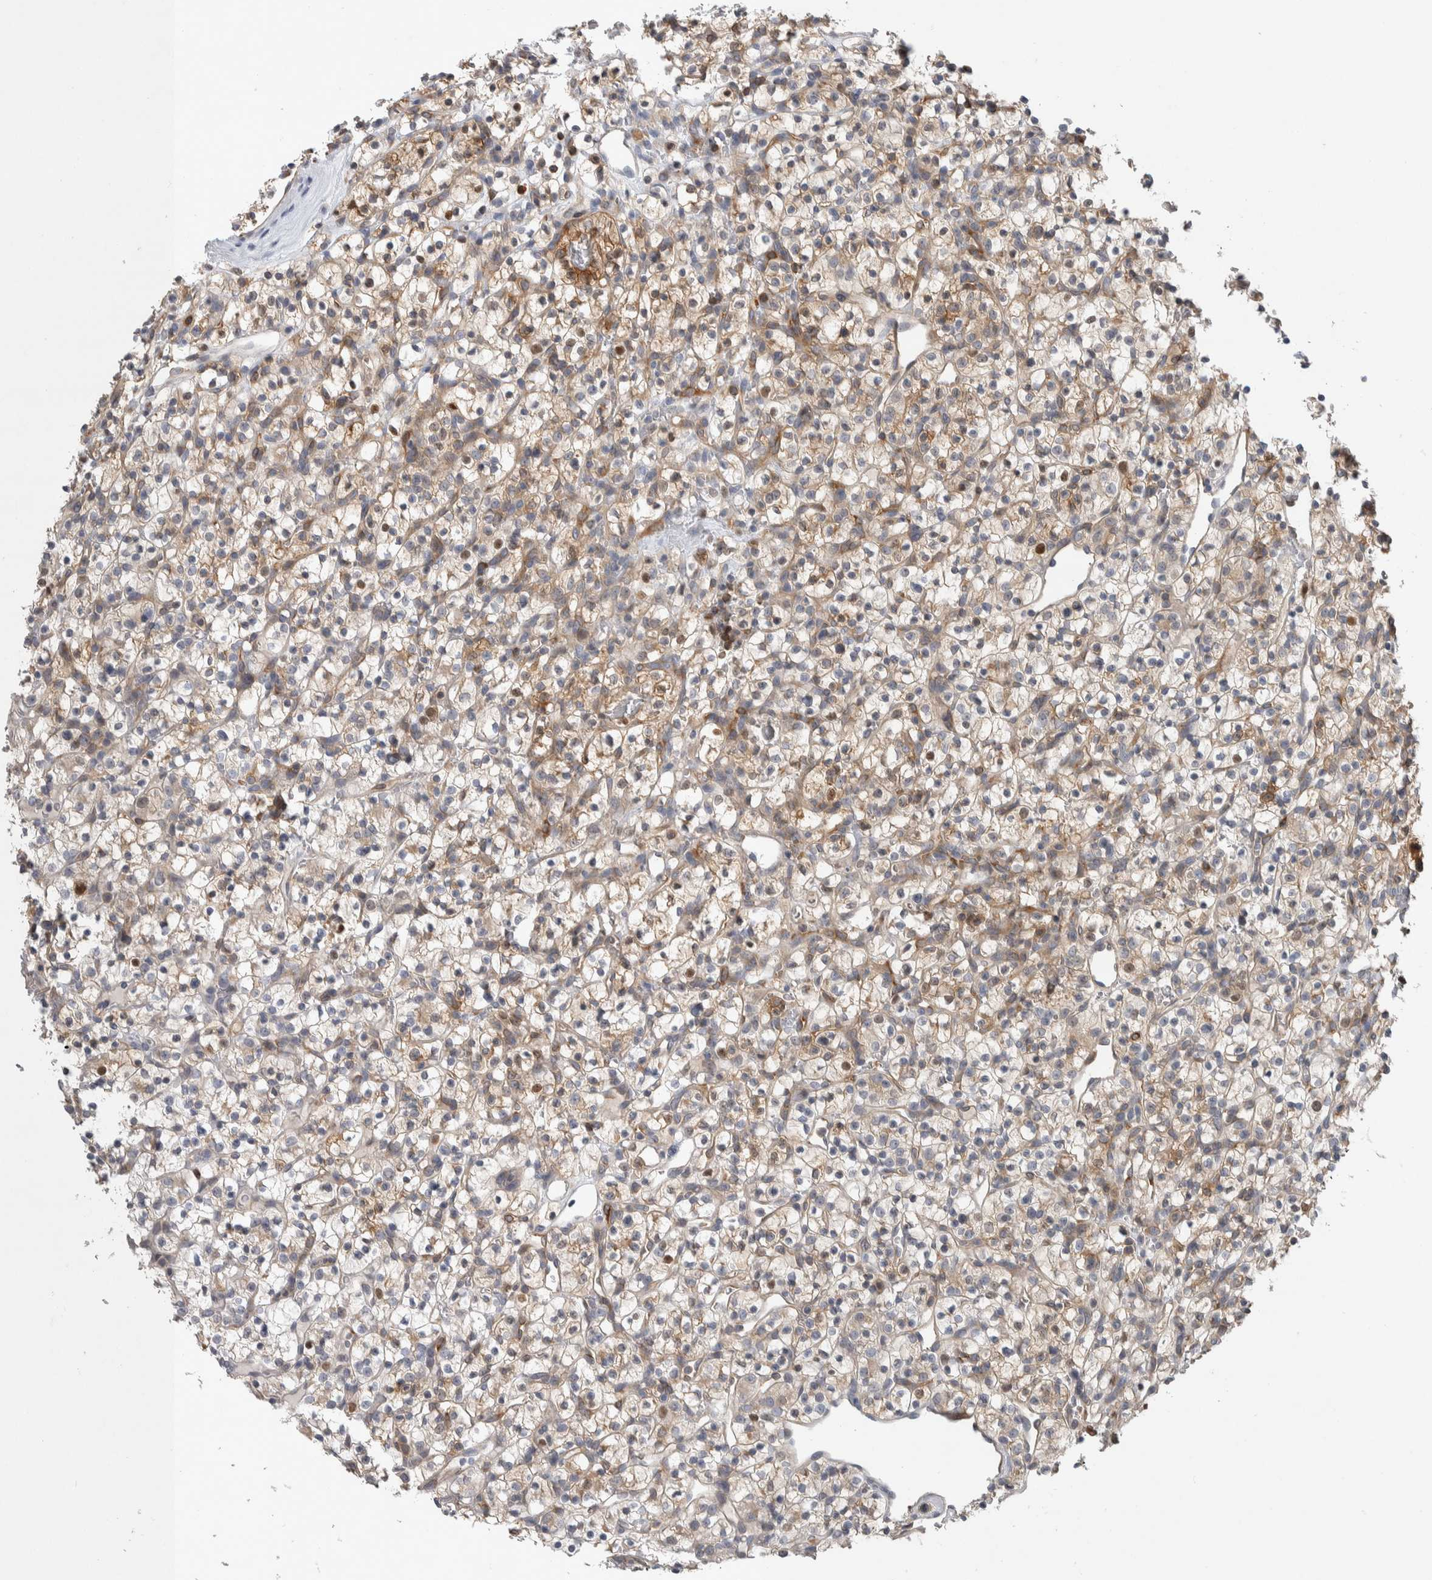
{"staining": {"intensity": "moderate", "quantity": ">75%", "location": "cytoplasmic/membranous"}, "tissue": "renal cancer", "cell_type": "Tumor cells", "image_type": "cancer", "snomed": [{"axis": "morphology", "description": "Adenocarcinoma, NOS"}, {"axis": "topography", "description": "Kidney"}], "caption": "Renal adenocarcinoma stained for a protein reveals moderate cytoplasmic/membranous positivity in tumor cells.", "gene": "NFKB2", "patient": {"sex": "female", "age": 57}}